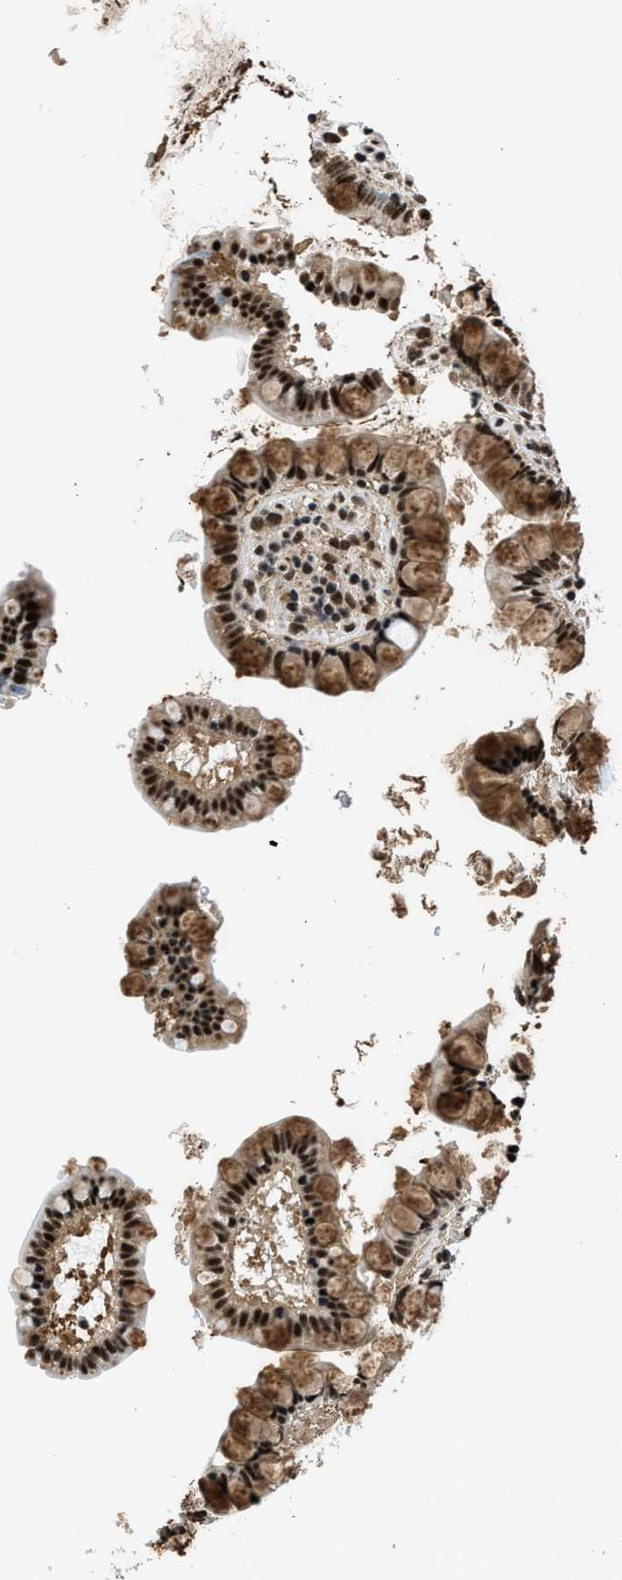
{"staining": {"intensity": "strong", "quantity": ">75%", "location": "cytoplasmic/membranous,nuclear"}, "tissue": "small intestine", "cell_type": "Glandular cells", "image_type": "normal", "snomed": [{"axis": "morphology", "description": "Normal tissue, NOS"}, {"axis": "topography", "description": "Small intestine"}], "caption": "Immunohistochemistry histopathology image of benign small intestine: human small intestine stained using immunohistochemistry demonstrates high levels of strong protein expression localized specifically in the cytoplasmic/membranous,nuclear of glandular cells, appearing as a cytoplasmic/membranous,nuclear brown color.", "gene": "HNRNPF", "patient": {"sex": "female", "age": 84}}